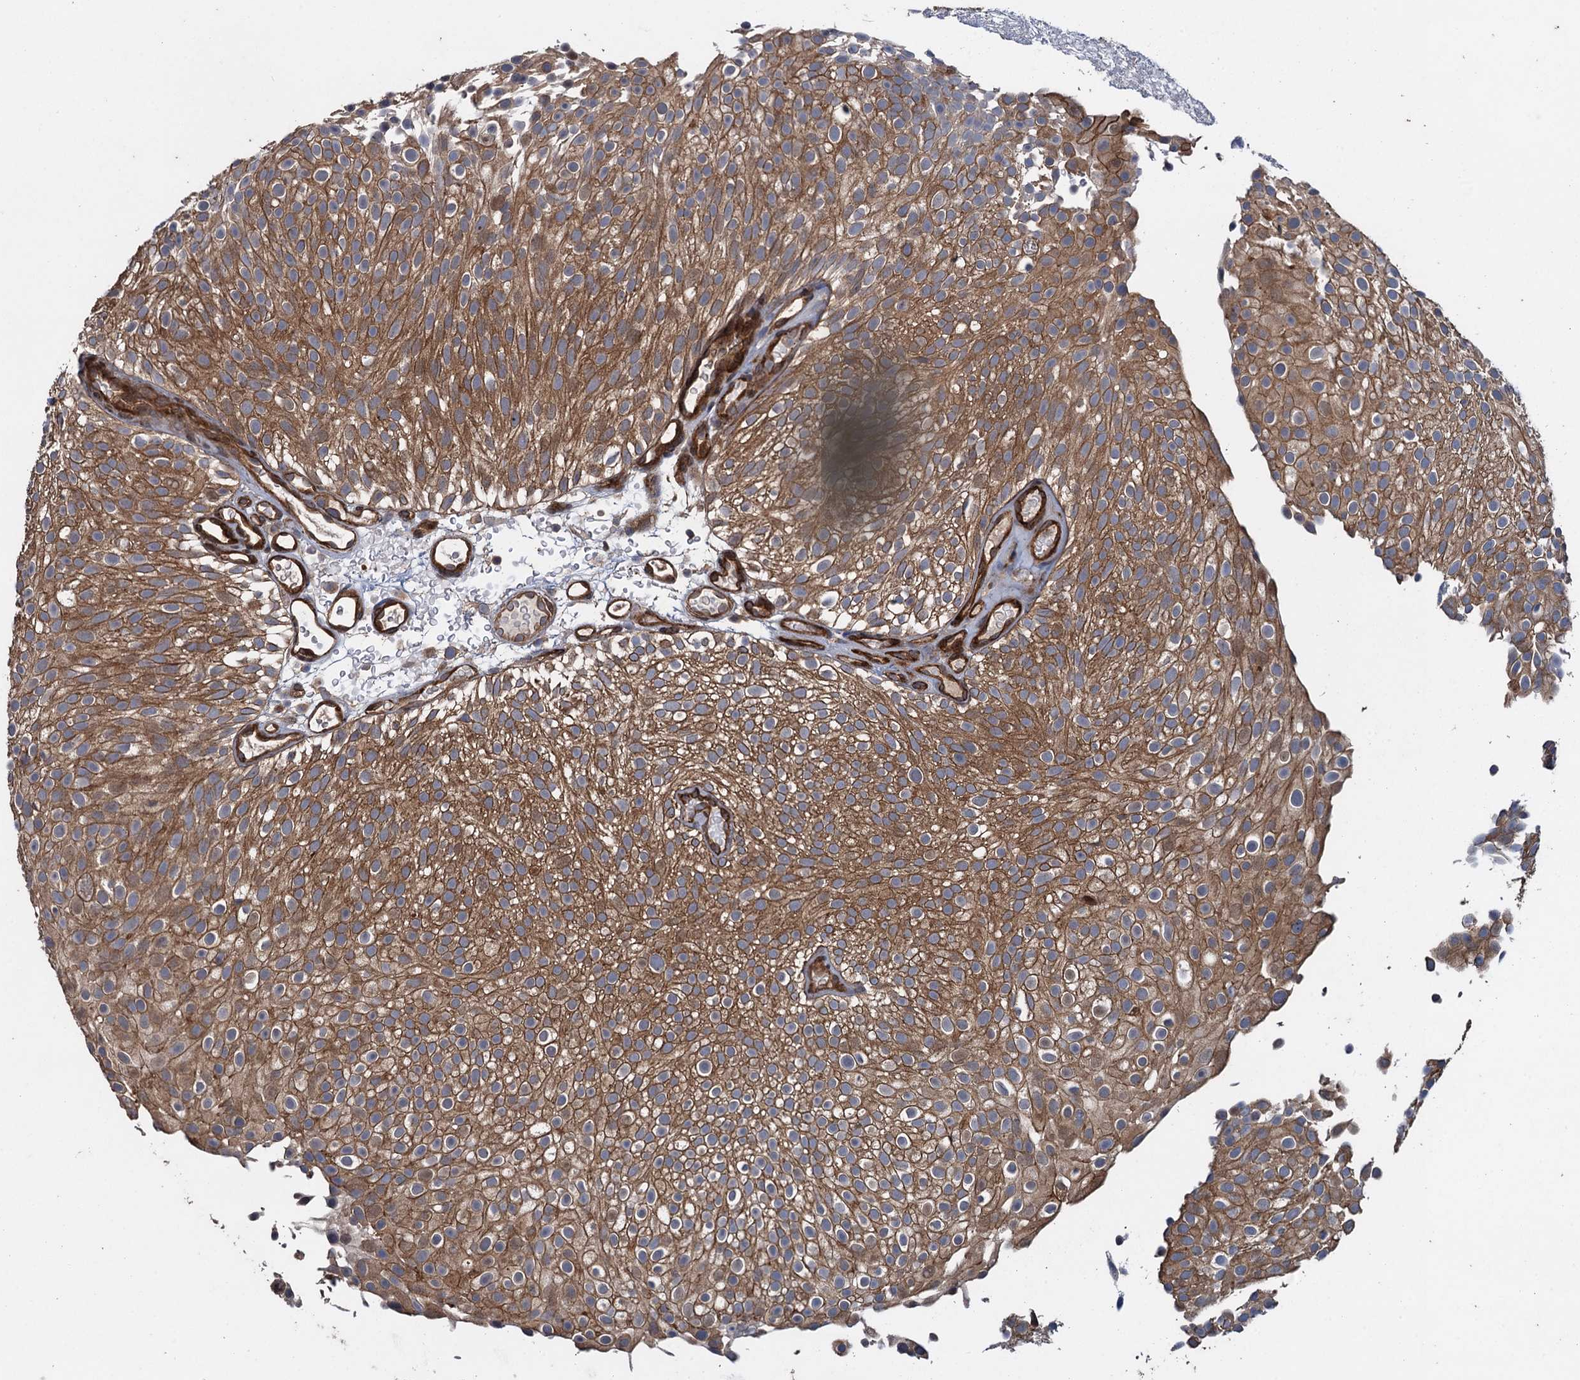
{"staining": {"intensity": "moderate", "quantity": ">75%", "location": "cytoplasmic/membranous"}, "tissue": "urothelial cancer", "cell_type": "Tumor cells", "image_type": "cancer", "snomed": [{"axis": "morphology", "description": "Urothelial carcinoma, Low grade"}, {"axis": "topography", "description": "Urinary bladder"}], "caption": "This image exhibits IHC staining of urothelial cancer, with medium moderate cytoplasmic/membranous expression in approximately >75% of tumor cells.", "gene": "RHOBTB1", "patient": {"sex": "male", "age": 78}}